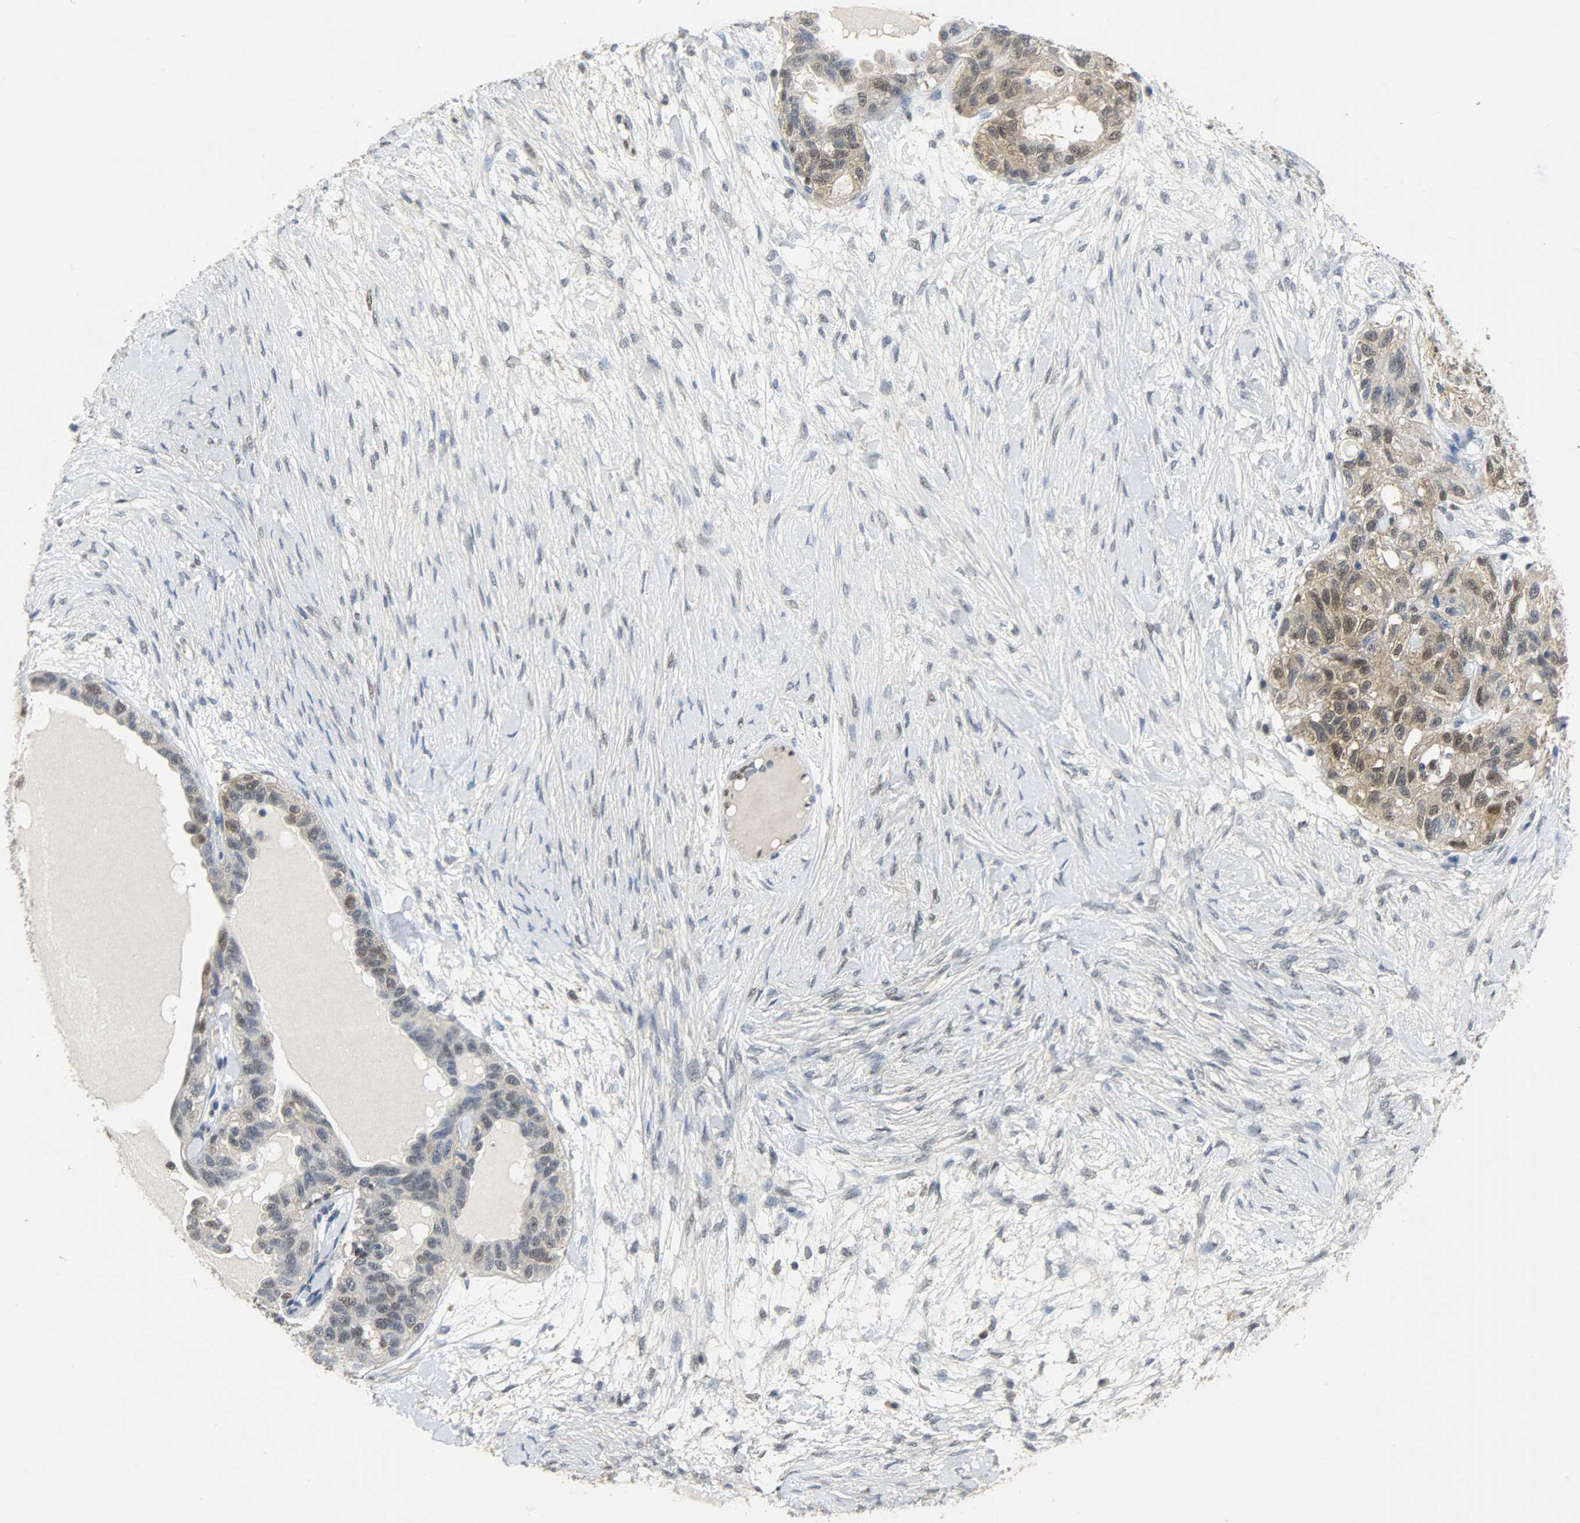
{"staining": {"intensity": "weak", "quantity": "25%-75%", "location": "nuclear"}, "tissue": "ovarian cancer", "cell_type": "Tumor cells", "image_type": "cancer", "snomed": [{"axis": "morphology", "description": "Cystadenocarcinoma, serous, NOS"}, {"axis": "topography", "description": "Ovary"}], "caption": "DAB (3,3'-diaminobenzidine) immunohistochemical staining of serous cystadenocarcinoma (ovarian) displays weak nuclear protein staining in approximately 25%-75% of tumor cells.", "gene": "NPEPL1", "patient": {"sex": "female", "age": 82}}